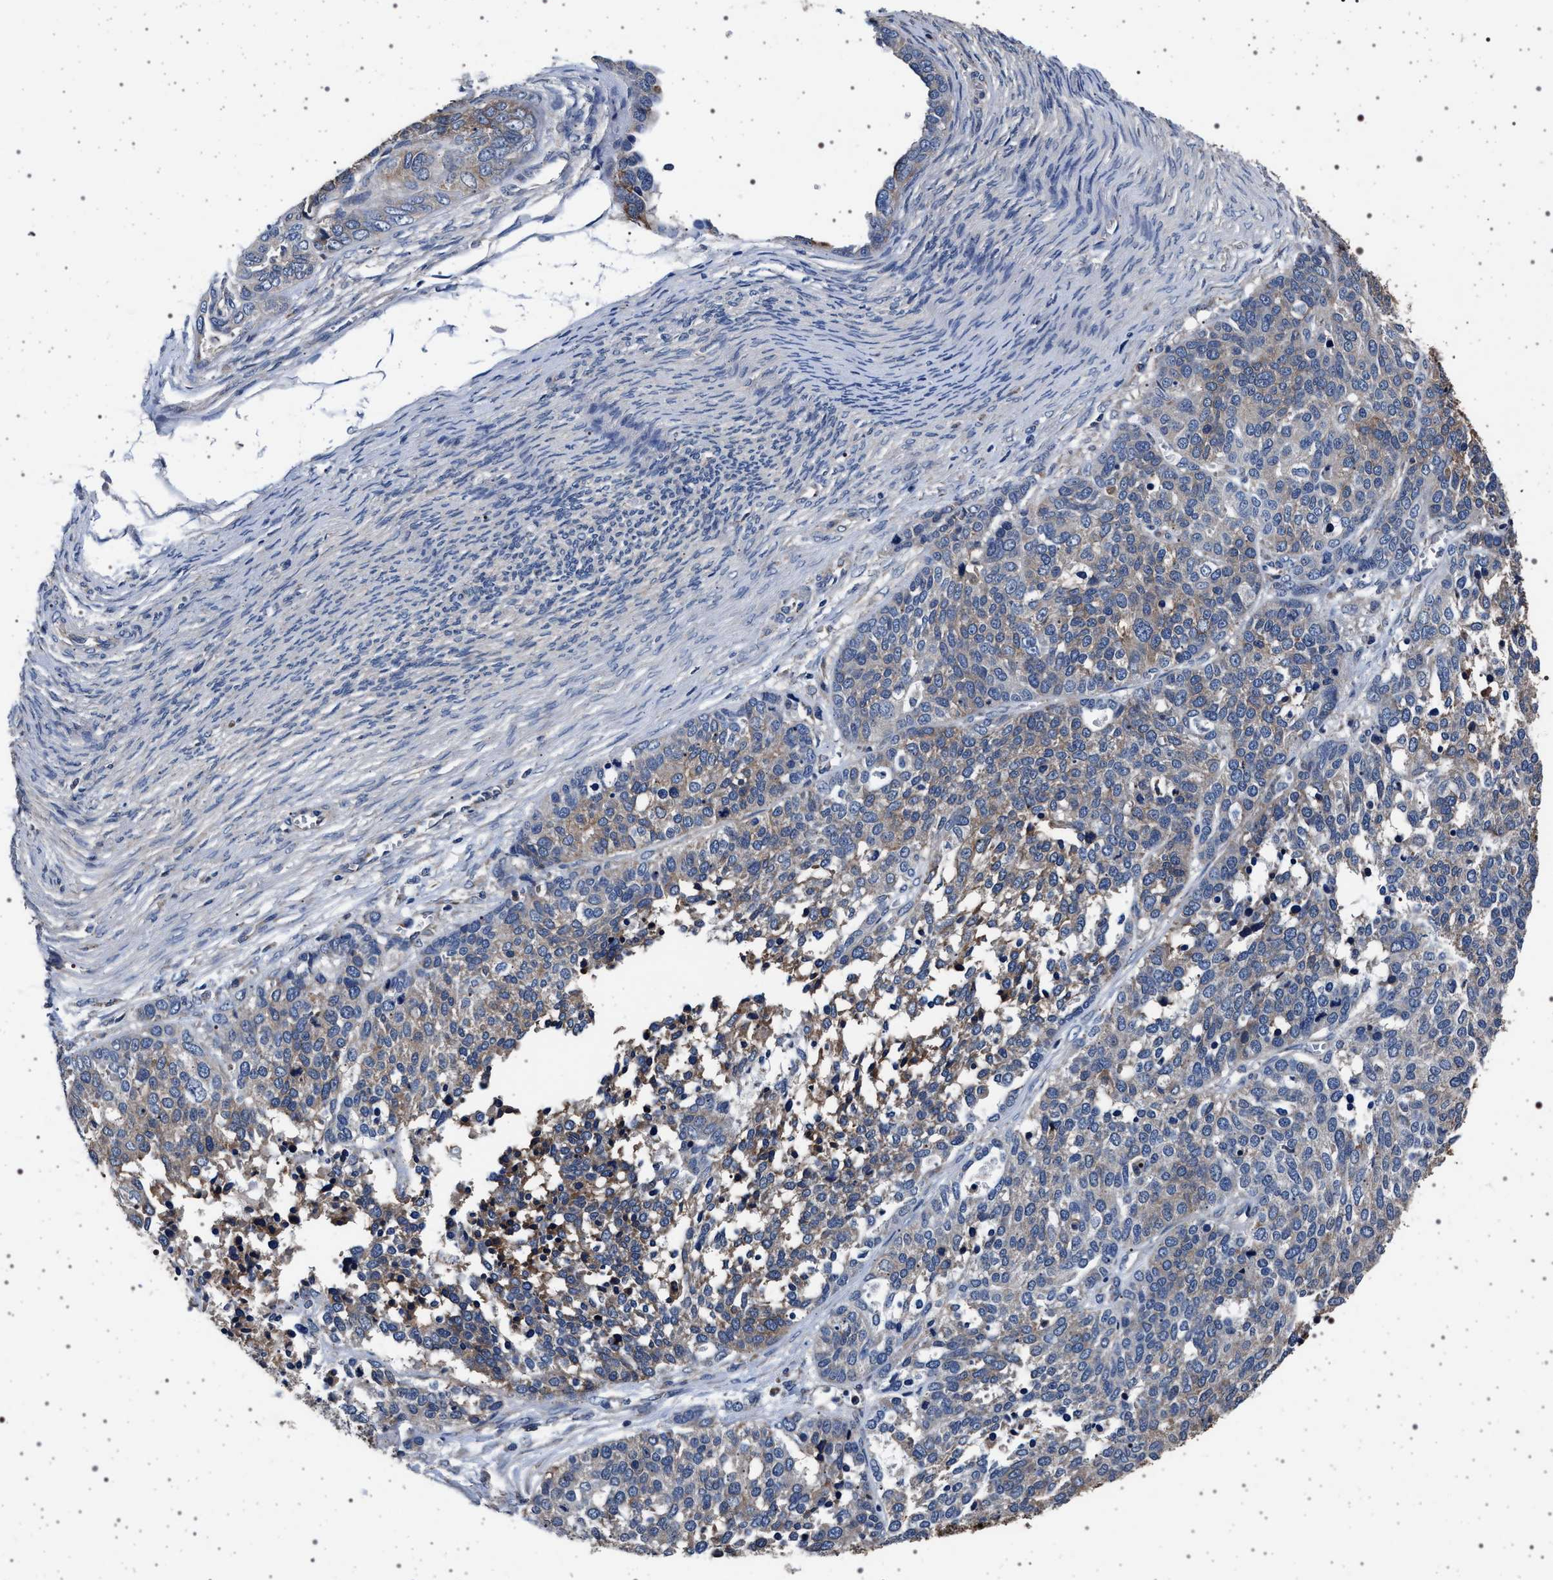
{"staining": {"intensity": "weak", "quantity": "25%-75%", "location": "cytoplasmic/membranous"}, "tissue": "ovarian cancer", "cell_type": "Tumor cells", "image_type": "cancer", "snomed": [{"axis": "morphology", "description": "Cystadenocarcinoma, serous, NOS"}, {"axis": "topography", "description": "Ovary"}], "caption": "Immunohistochemical staining of human ovarian cancer demonstrates low levels of weak cytoplasmic/membranous protein expression in about 25%-75% of tumor cells.", "gene": "MAP3K2", "patient": {"sex": "female", "age": 44}}